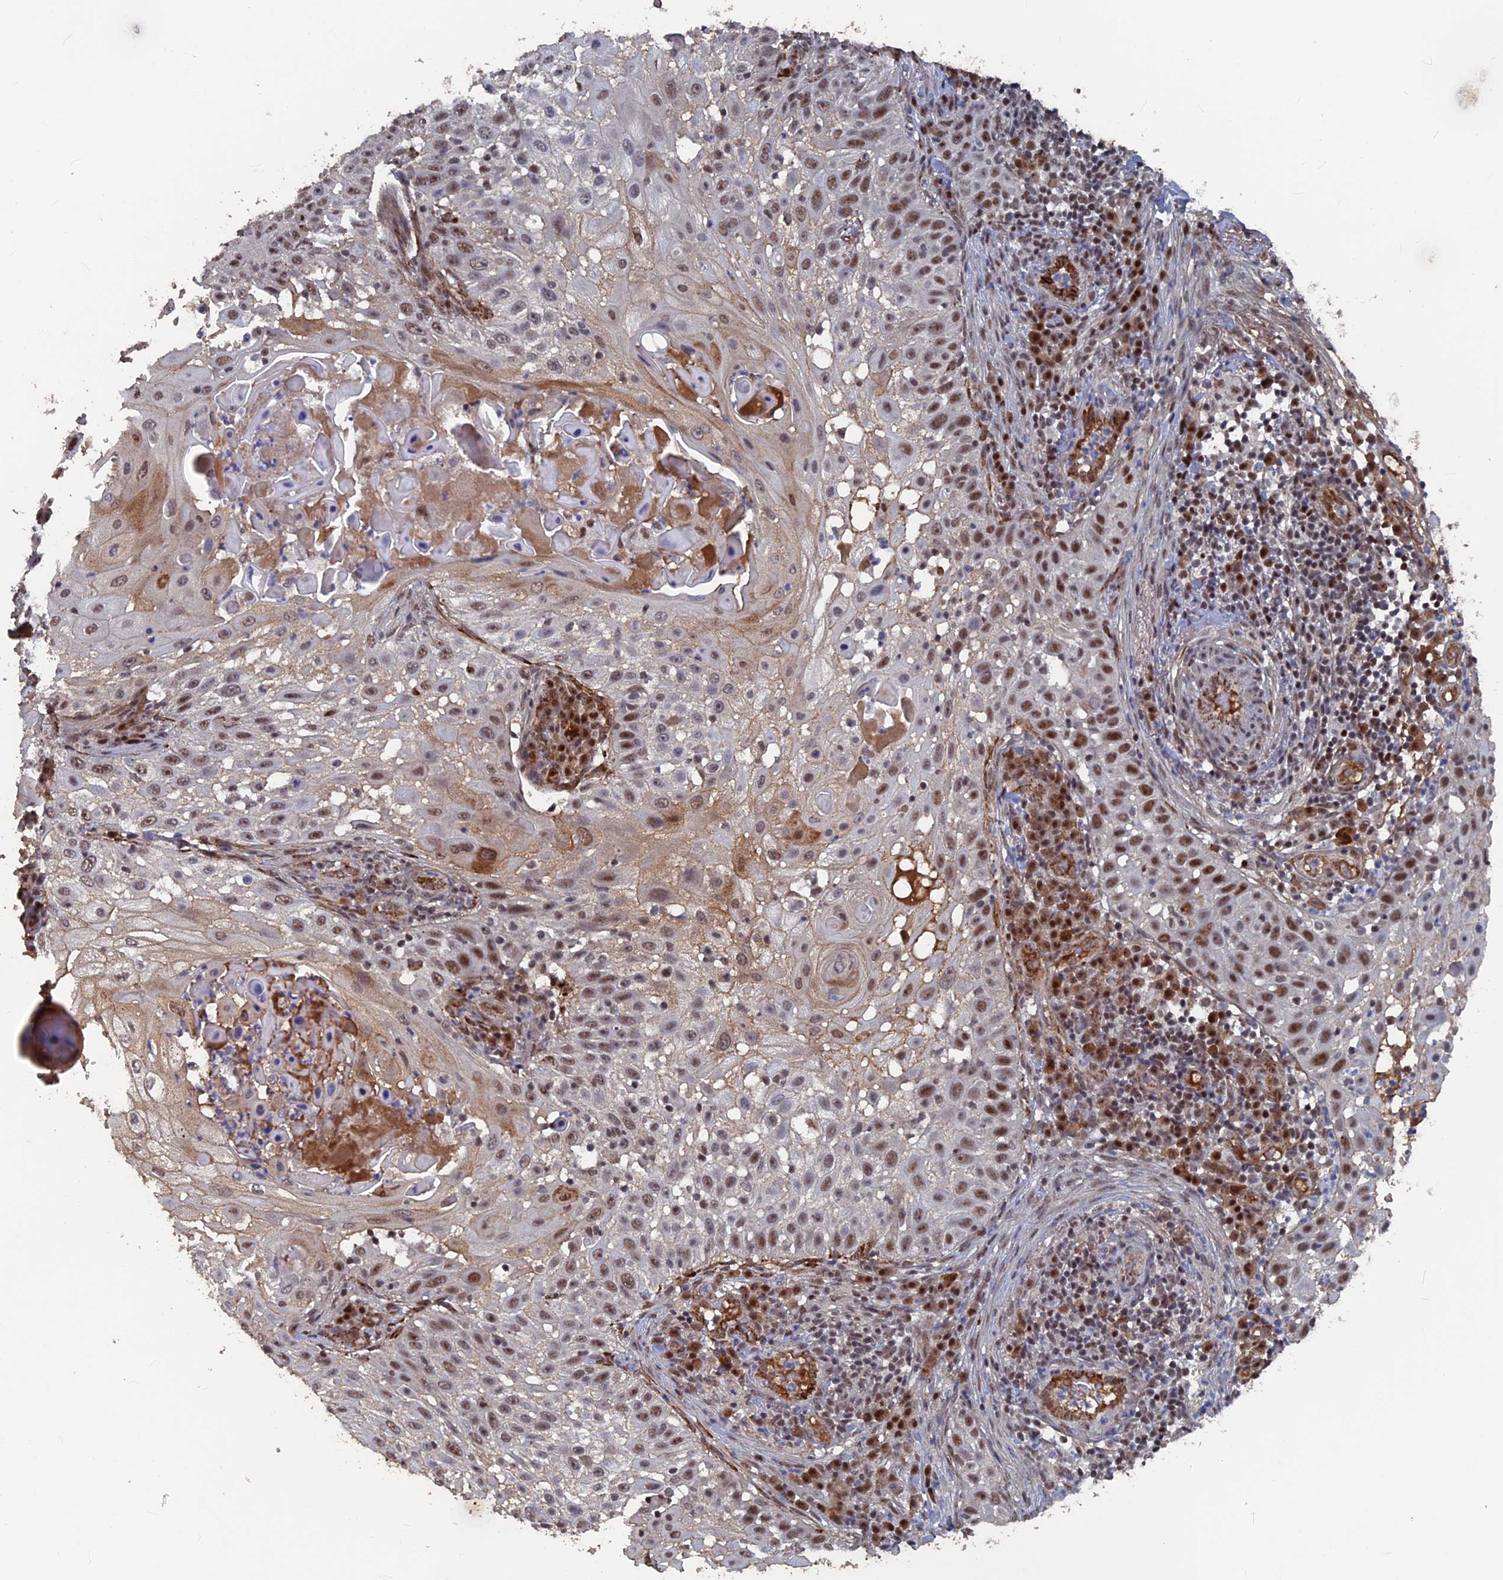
{"staining": {"intensity": "moderate", "quantity": ">75%", "location": "nuclear"}, "tissue": "skin cancer", "cell_type": "Tumor cells", "image_type": "cancer", "snomed": [{"axis": "morphology", "description": "Squamous cell carcinoma, NOS"}, {"axis": "topography", "description": "Skin"}], "caption": "Human skin cancer (squamous cell carcinoma) stained with a brown dye shows moderate nuclear positive expression in approximately >75% of tumor cells.", "gene": "SH3D21", "patient": {"sex": "female", "age": 44}}